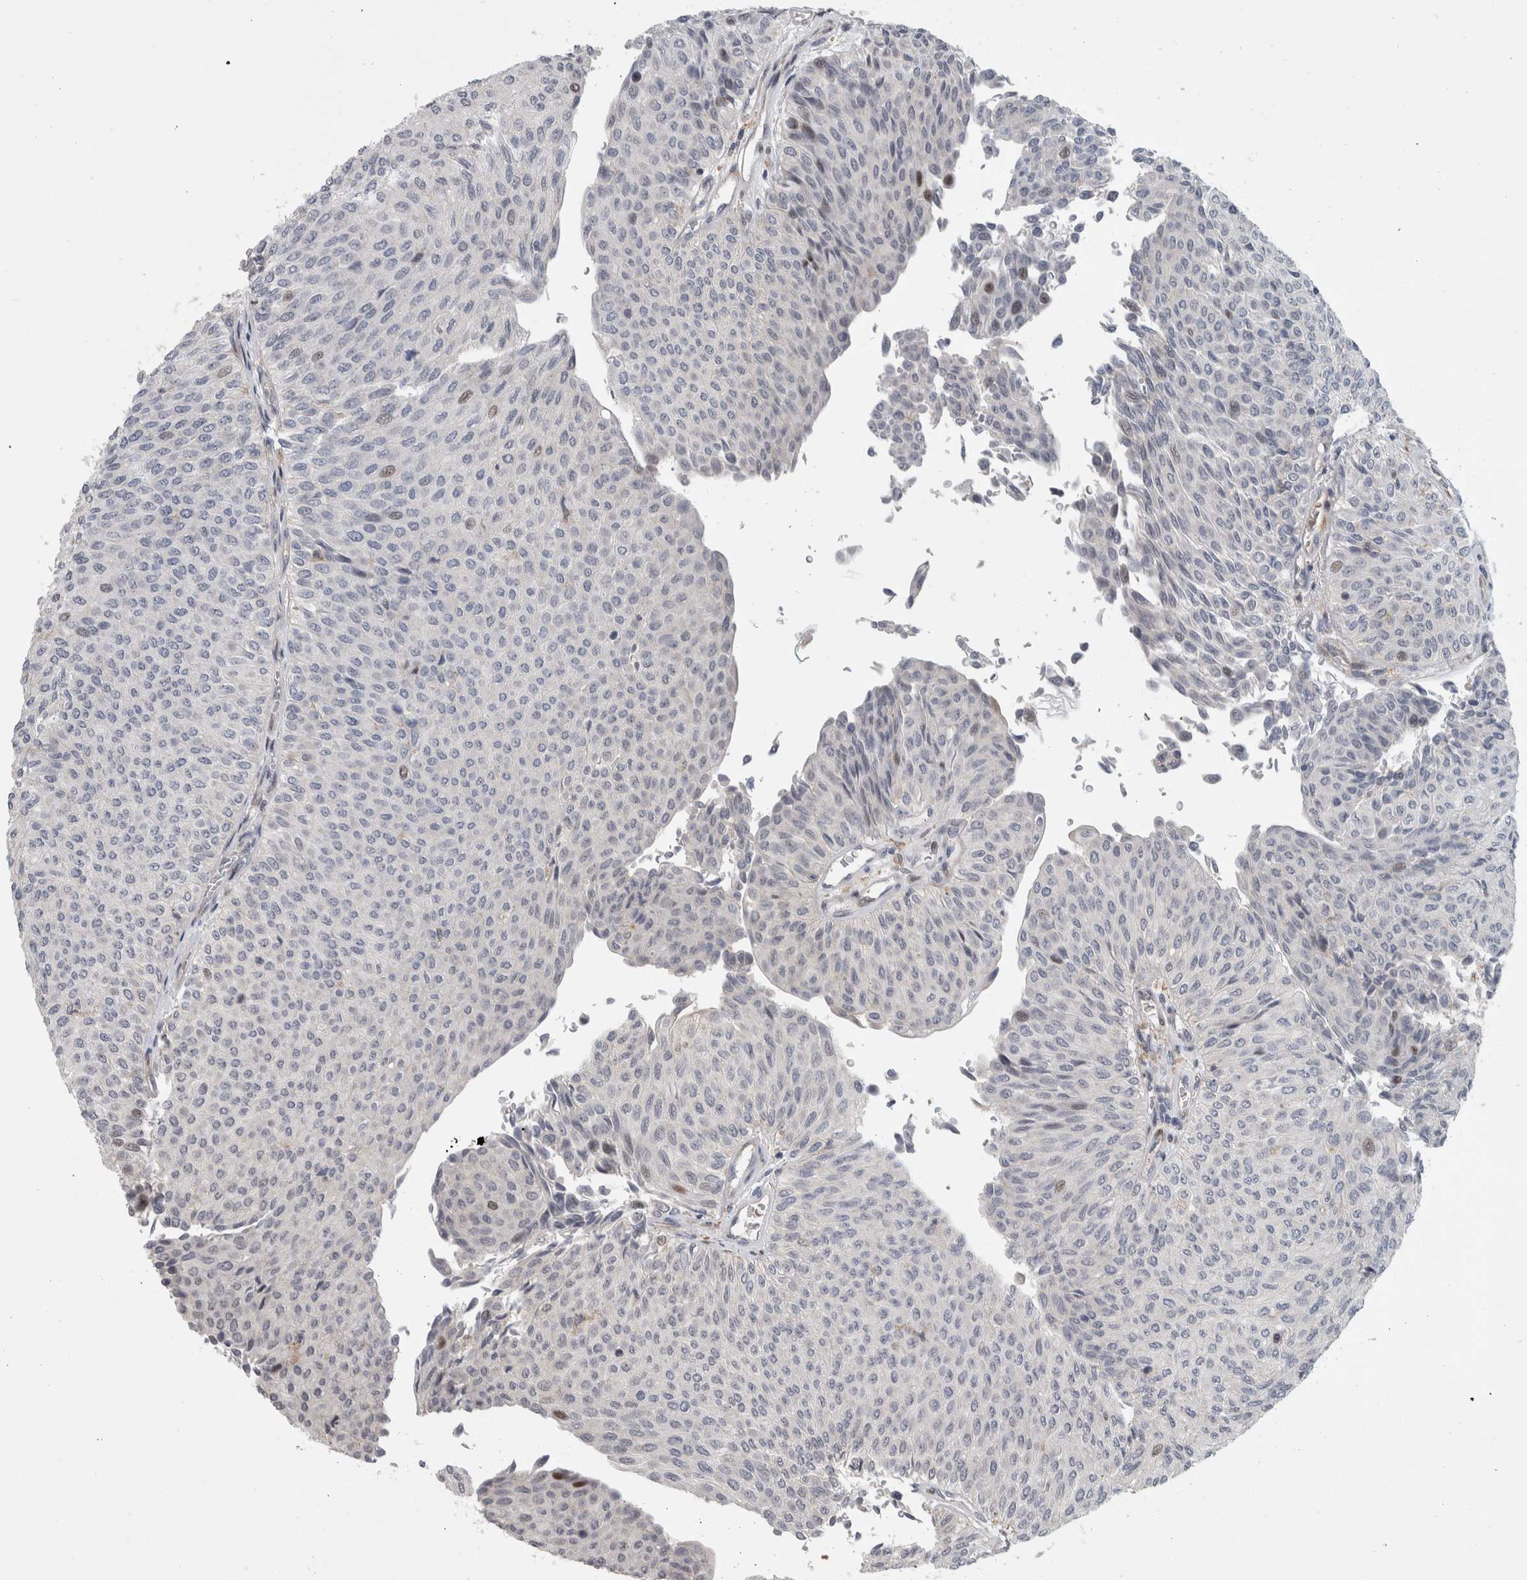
{"staining": {"intensity": "negative", "quantity": "none", "location": "none"}, "tissue": "urothelial cancer", "cell_type": "Tumor cells", "image_type": "cancer", "snomed": [{"axis": "morphology", "description": "Urothelial carcinoma, Low grade"}, {"axis": "topography", "description": "Urinary bladder"}], "caption": "Tumor cells are negative for protein expression in human low-grade urothelial carcinoma.", "gene": "MSL1", "patient": {"sex": "male", "age": 78}}